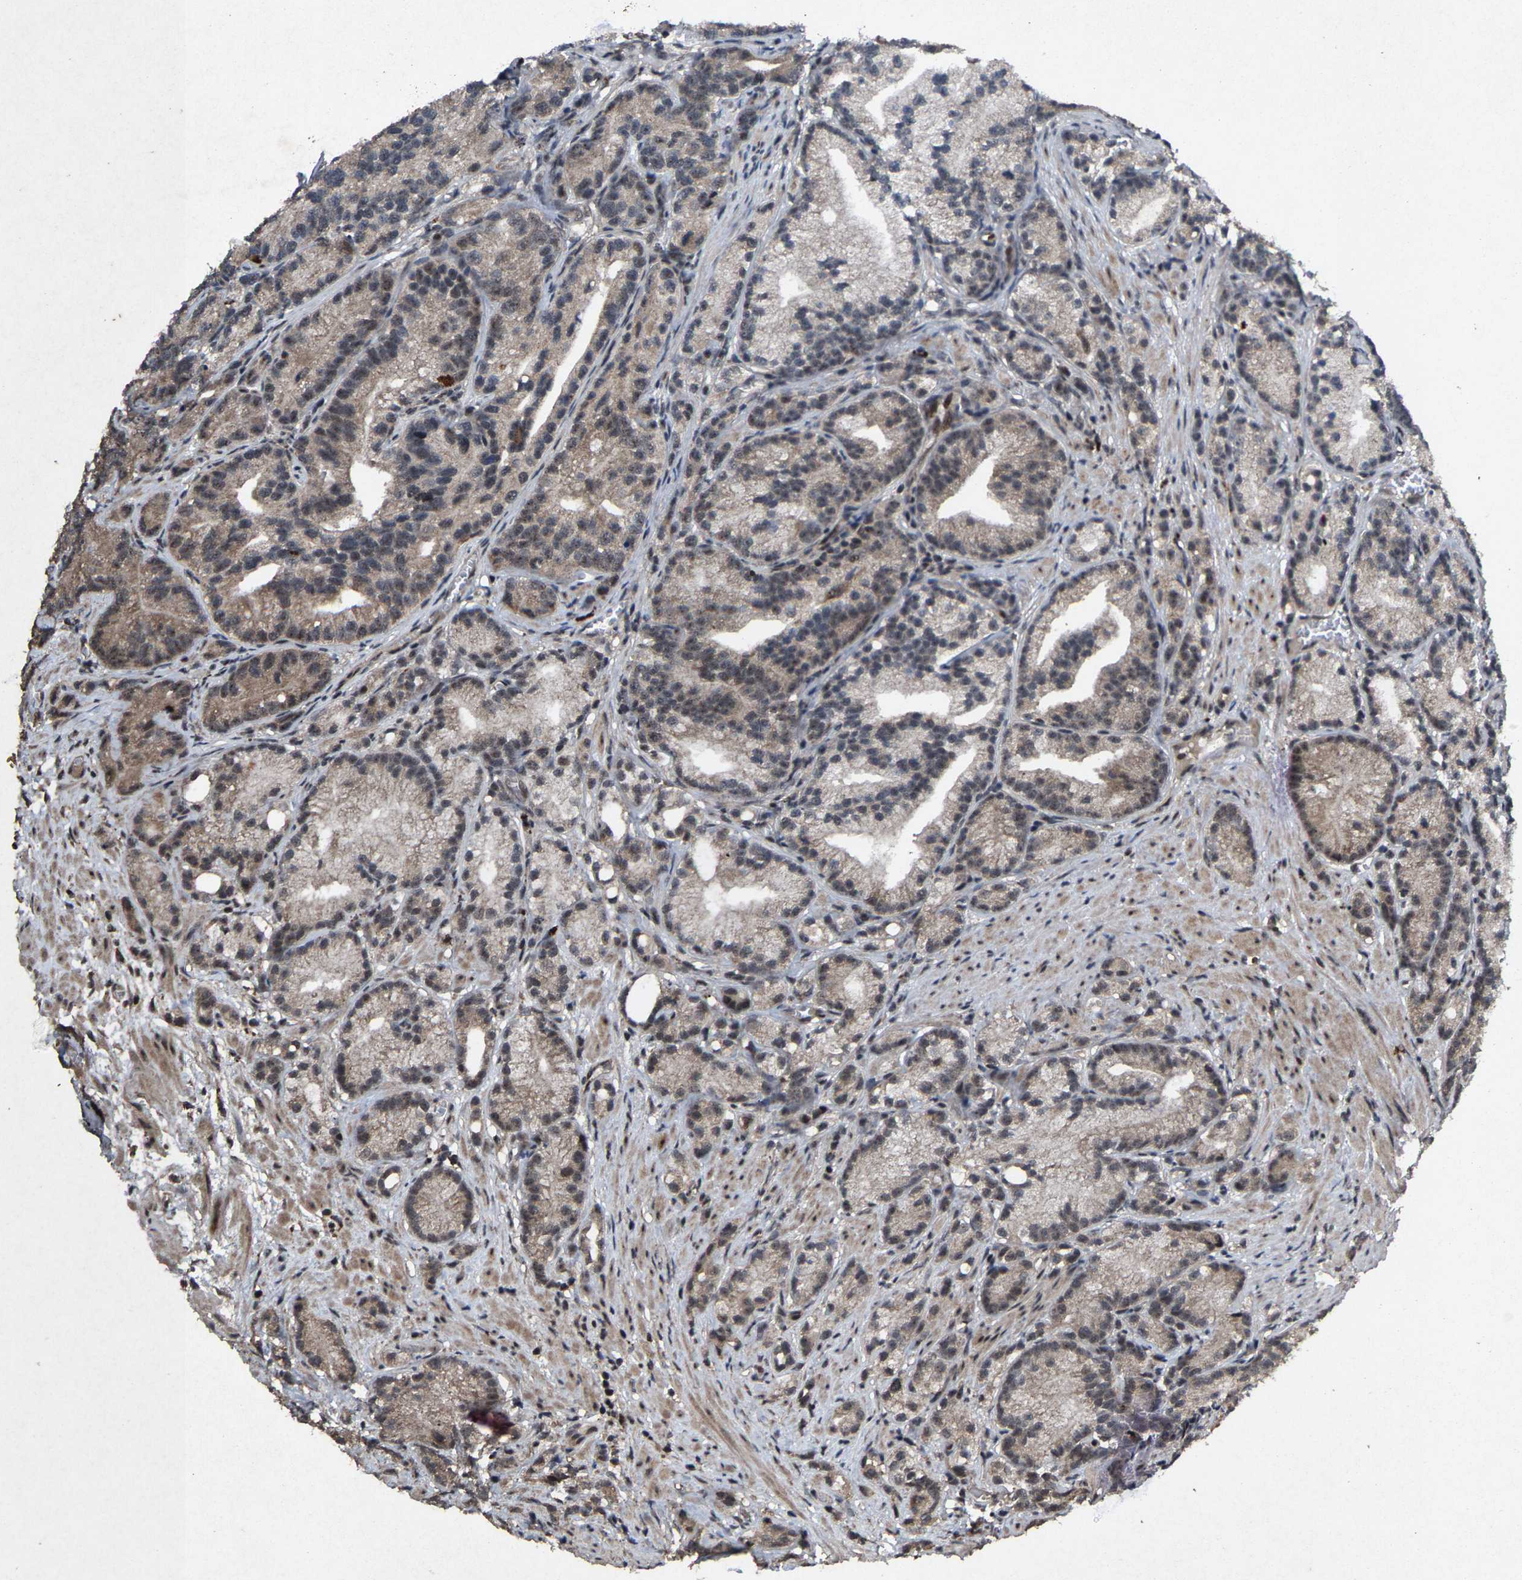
{"staining": {"intensity": "weak", "quantity": ">75%", "location": "cytoplasmic/membranous"}, "tissue": "prostate cancer", "cell_type": "Tumor cells", "image_type": "cancer", "snomed": [{"axis": "morphology", "description": "Adenocarcinoma, Low grade"}, {"axis": "topography", "description": "Prostate"}], "caption": "An immunohistochemistry image of tumor tissue is shown. Protein staining in brown highlights weak cytoplasmic/membranous positivity in prostate low-grade adenocarcinoma within tumor cells.", "gene": "HAUS6", "patient": {"sex": "male", "age": 89}}